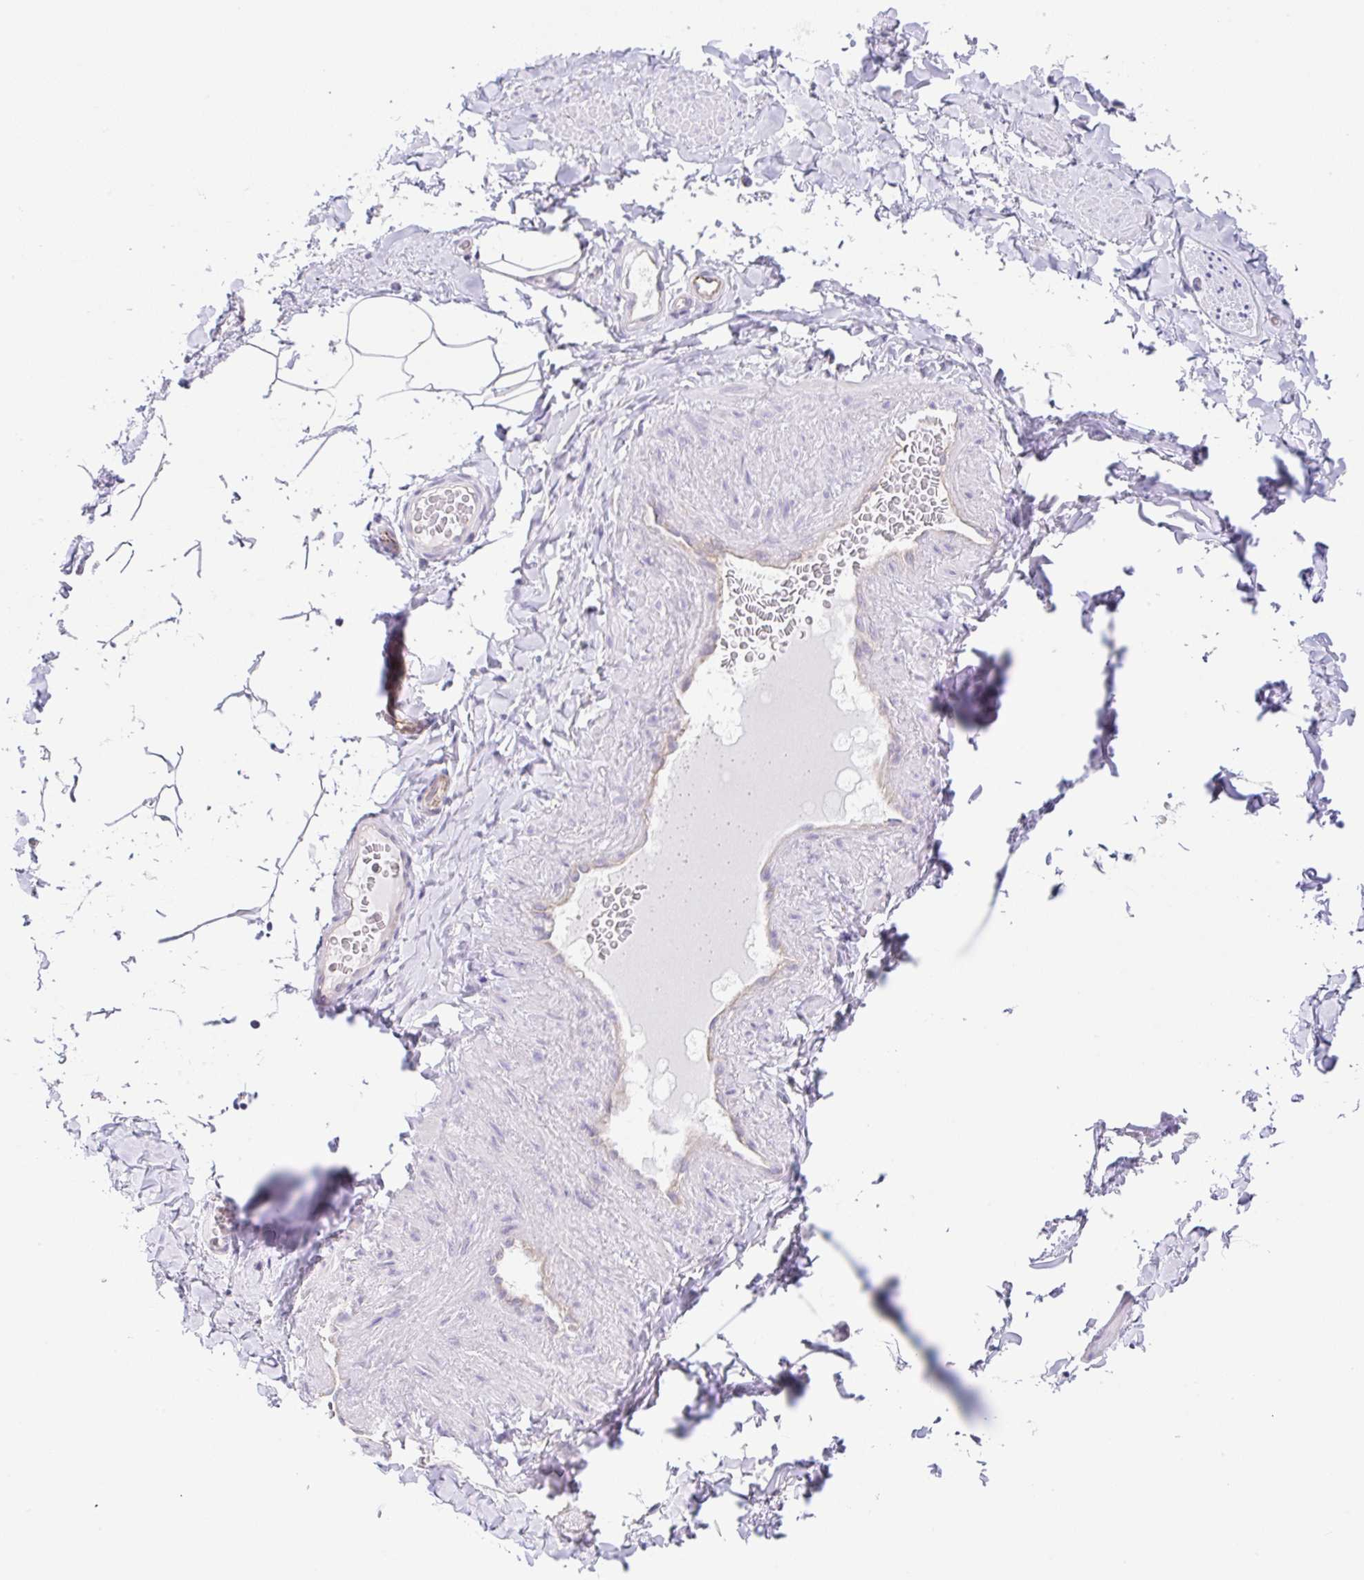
{"staining": {"intensity": "negative", "quantity": "none", "location": "none"}, "tissue": "adipose tissue", "cell_type": "Adipocytes", "image_type": "normal", "snomed": [{"axis": "morphology", "description": "Normal tissue, NOS"}, {"axis": "topography", "description": "Vascular tissue"}, {"axis": "topography", "description": "Peripheral nerve tissue"}], "caption": "High power microscopy histopathology image of an IHC micrograph of normal adipose tissue, revealing no significant staining in adipocytes.", "gene": "CGNL1", "patient": {"sex": "male", "age": 41}}